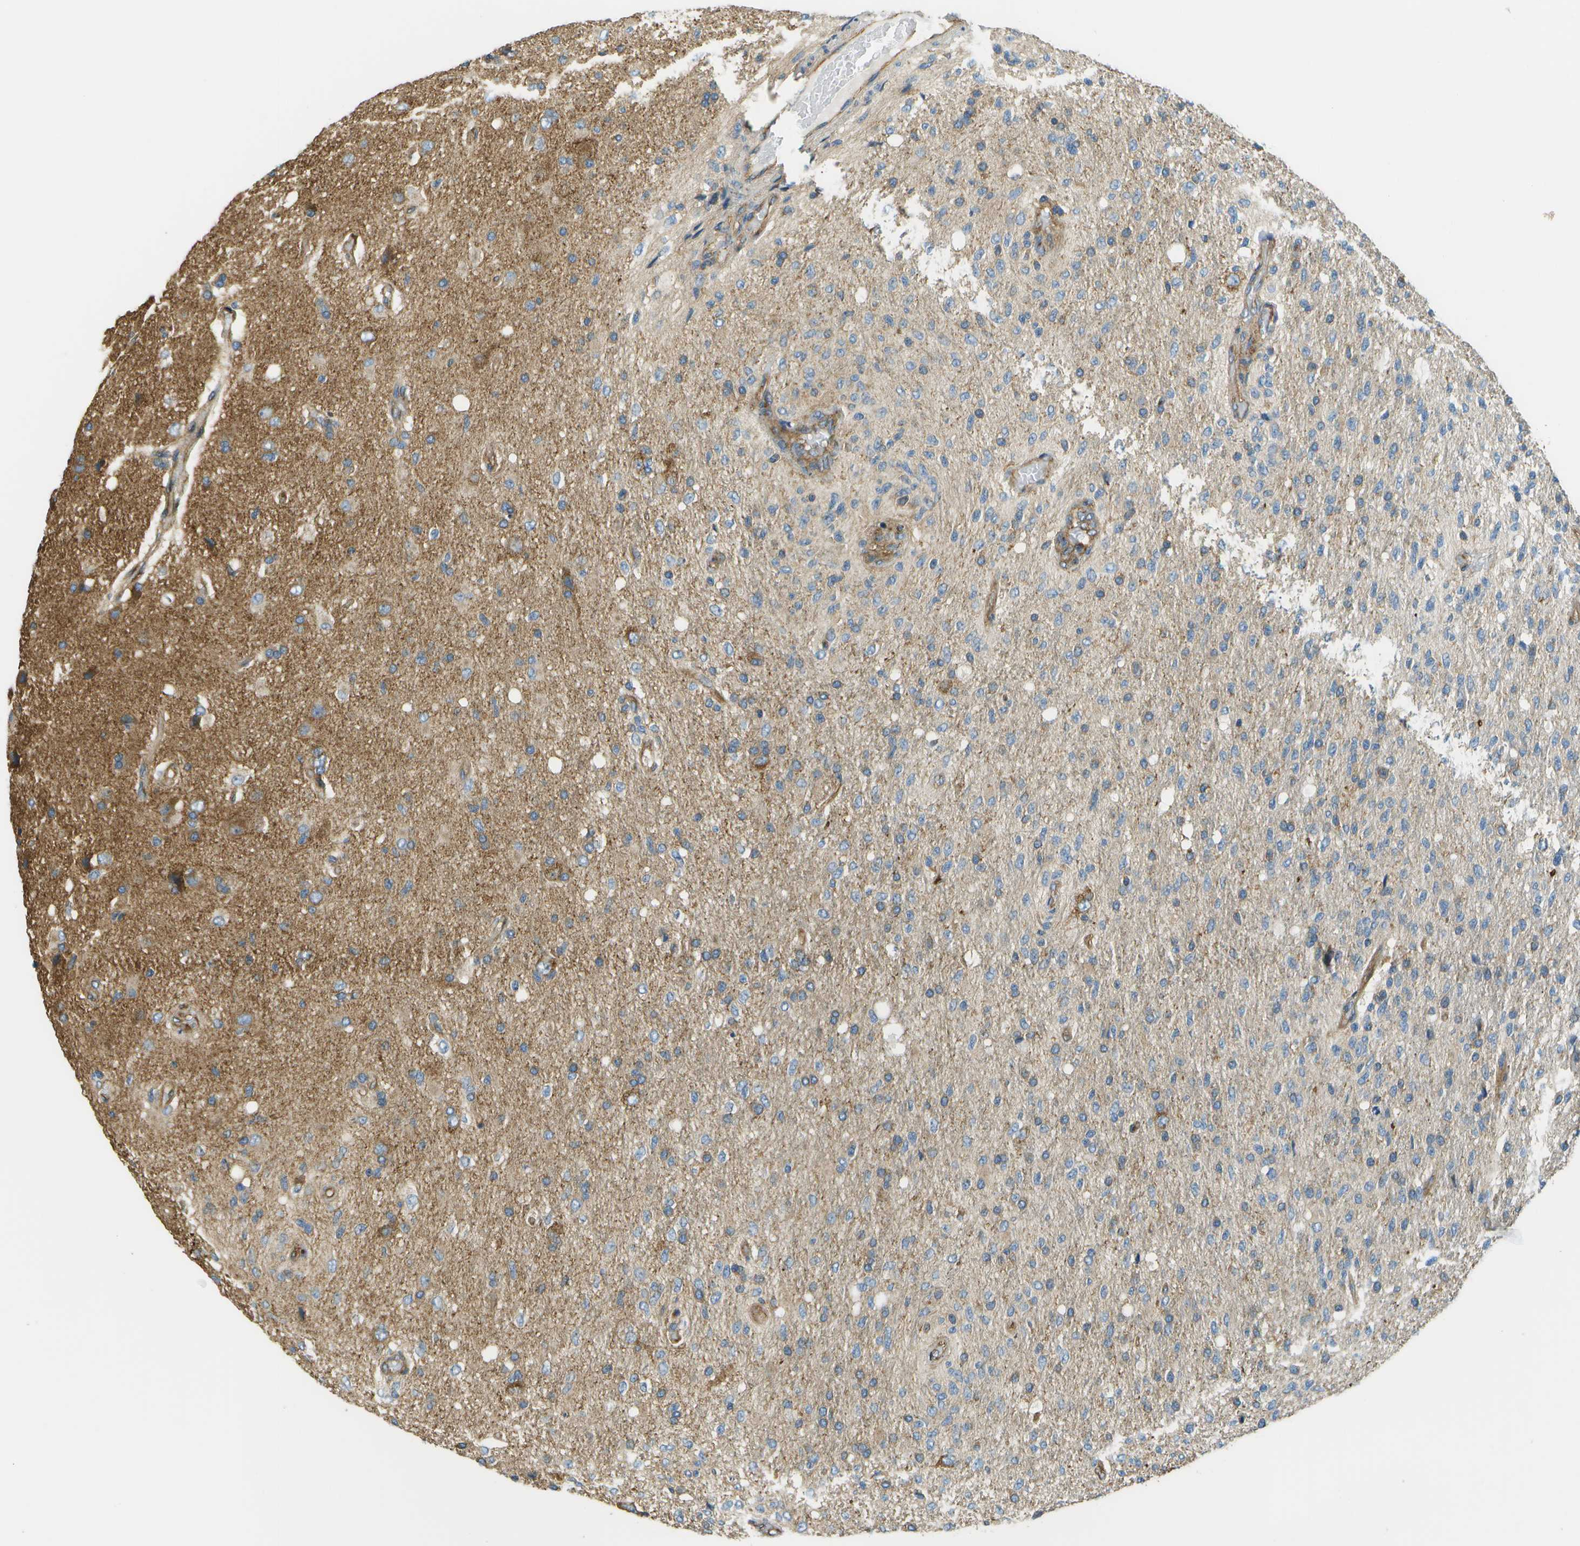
{"staining": {"intensity": "moderate", "quantity": "<25%", "location": "cytoplasmic/membranous"}, "tissue": "glioma", "cell_type": "Tumor cells", "image_type": "cancer", "snomed": [{"axis": "morphology", "description": "Normal tissue, NOS"}, {"axis": "morphology", "description": "Glioma, malignant, High grade"}, {"axis": "topography", "description": "Cerebral cortex"}], "caption": "Protein expression analysis of human malignant glioma (high-grade) reveals moderate cytoplasmic/membranous staining in about <25% of tumor cells.", "gene": "CLTC", "patient": {"sex": "male", "age": 77}}